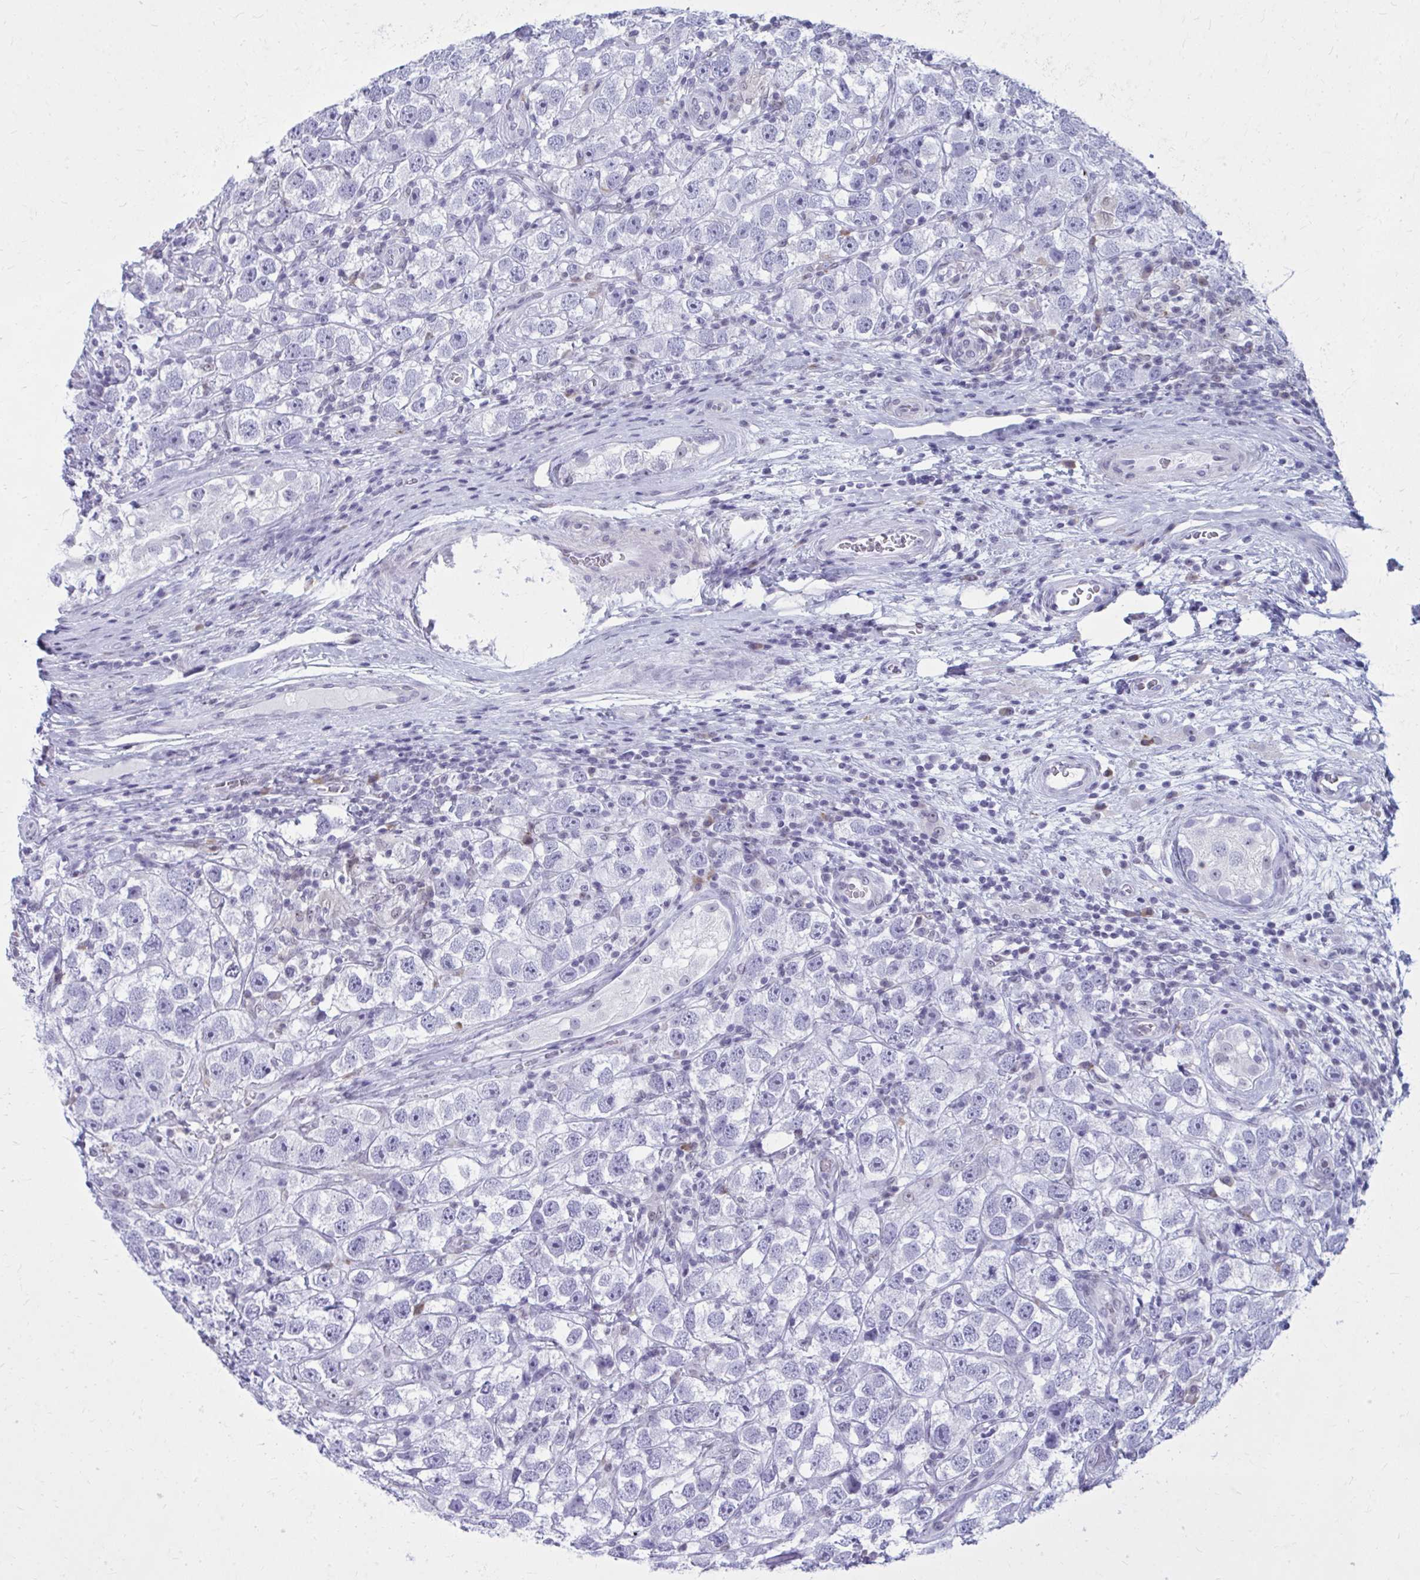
{"staining": {"intensity": "negative", "quantity": "none", "location": "none"}, "tissue": "testis cancer", "cell_type": "Tumor cells", "image_type": "cancer", "snomed": [{"axis": "morphology", "description": "Seminoma, NOS"}, {"axis": "topography", "description": "Testis"}], "caption": "Testis cancer stained for a protein using IHC displays no expression tumor cells.", "gene": "PROSER1", "patient": {"sex": "male", "age": 26}}